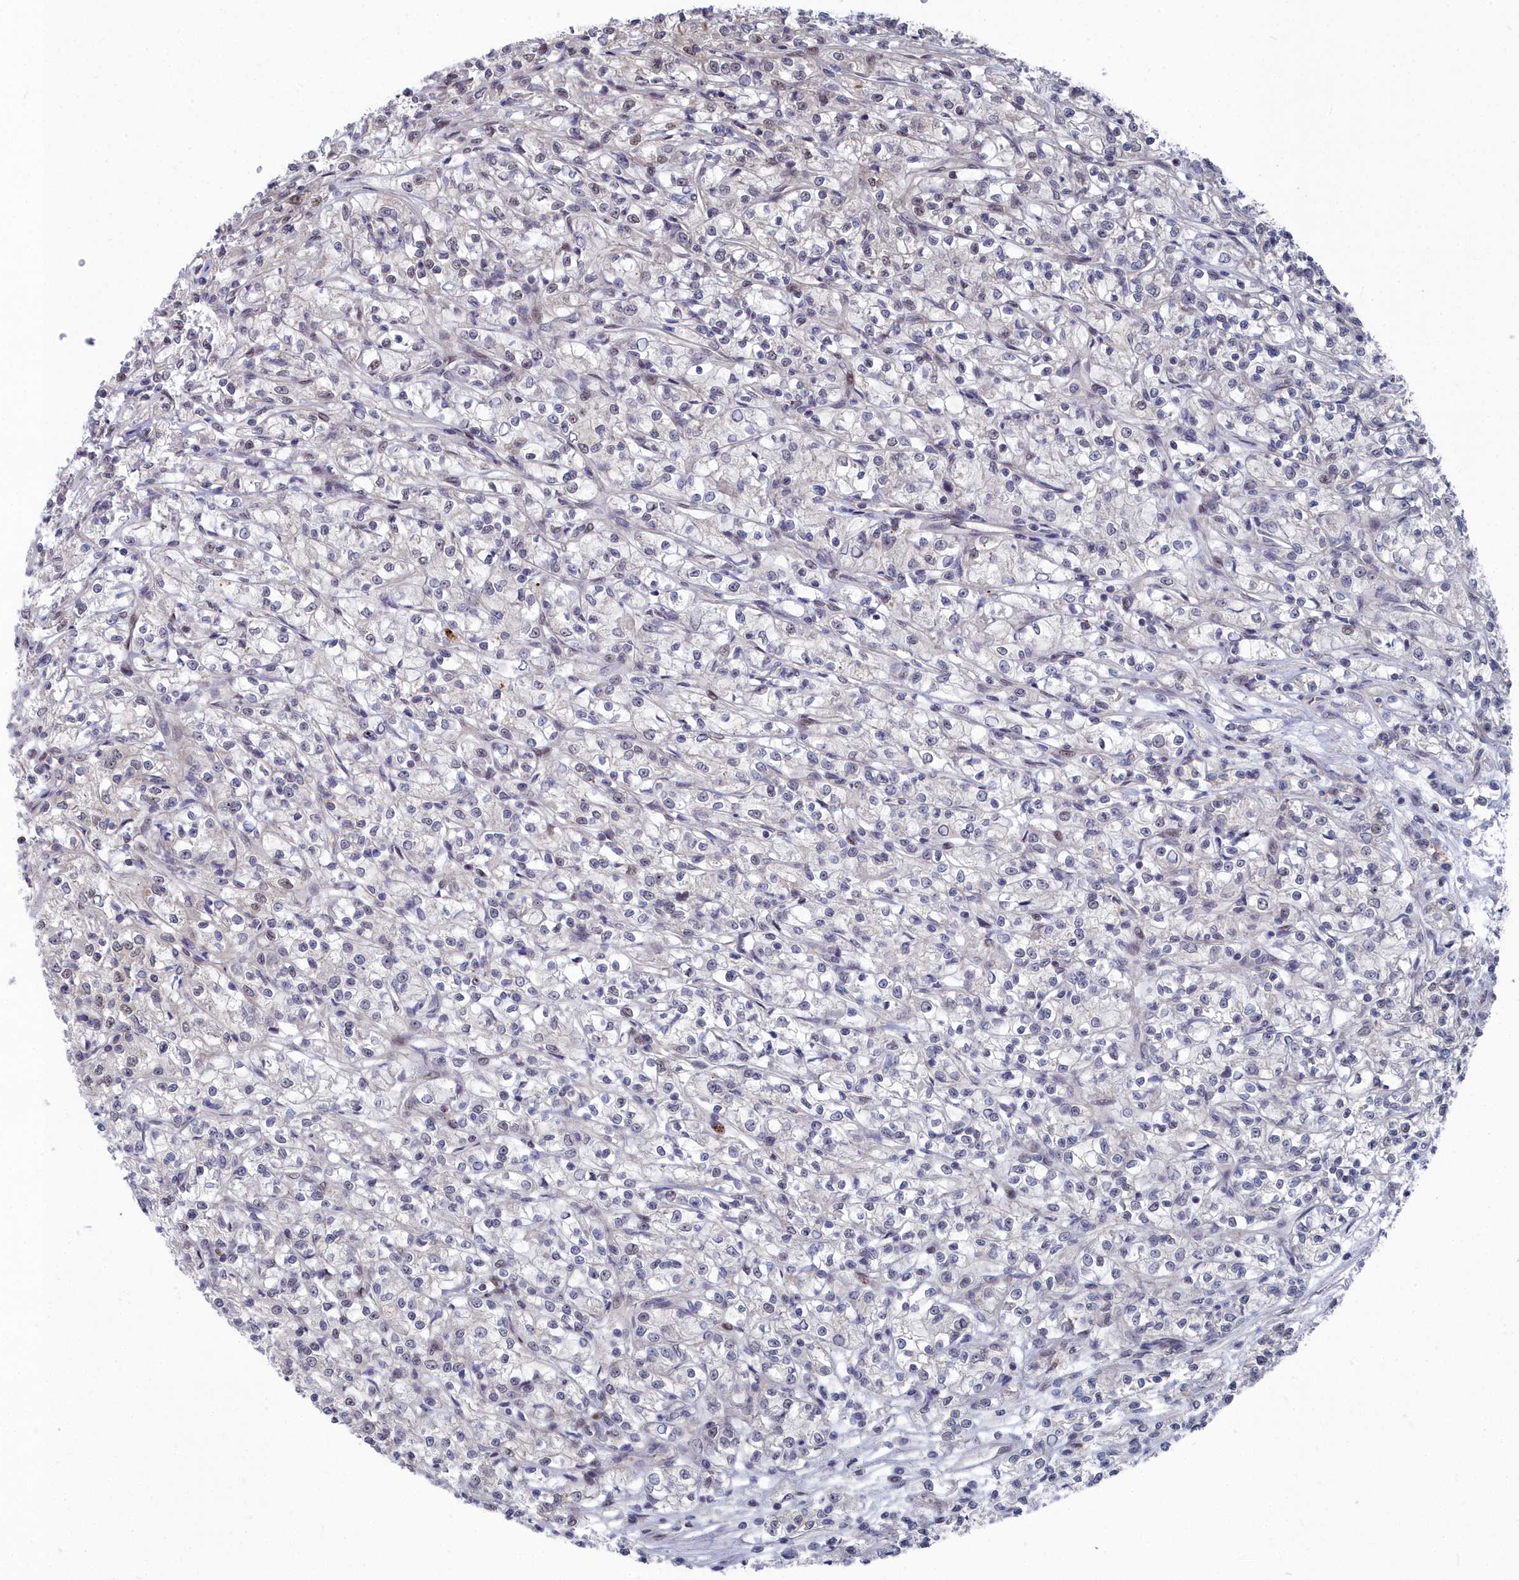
{"staining": {"intensity": "negative", "quantity": "none", "location": "none"}, "tissue": "renal cancer", "cell_type": "Tumor cells", "image_type": "cancer", "snomed": [{"axis": "morphology", "description": "Adenocarcinoma, NOS"}, {"axis": "topography", "description": "Kidney"}], "caption": "IHC of human adenocarcinoma (renal) reveals no positivity in tumor cells.", "gene": "RPS27A", "patient": {"sex": "female", "age": 59}}